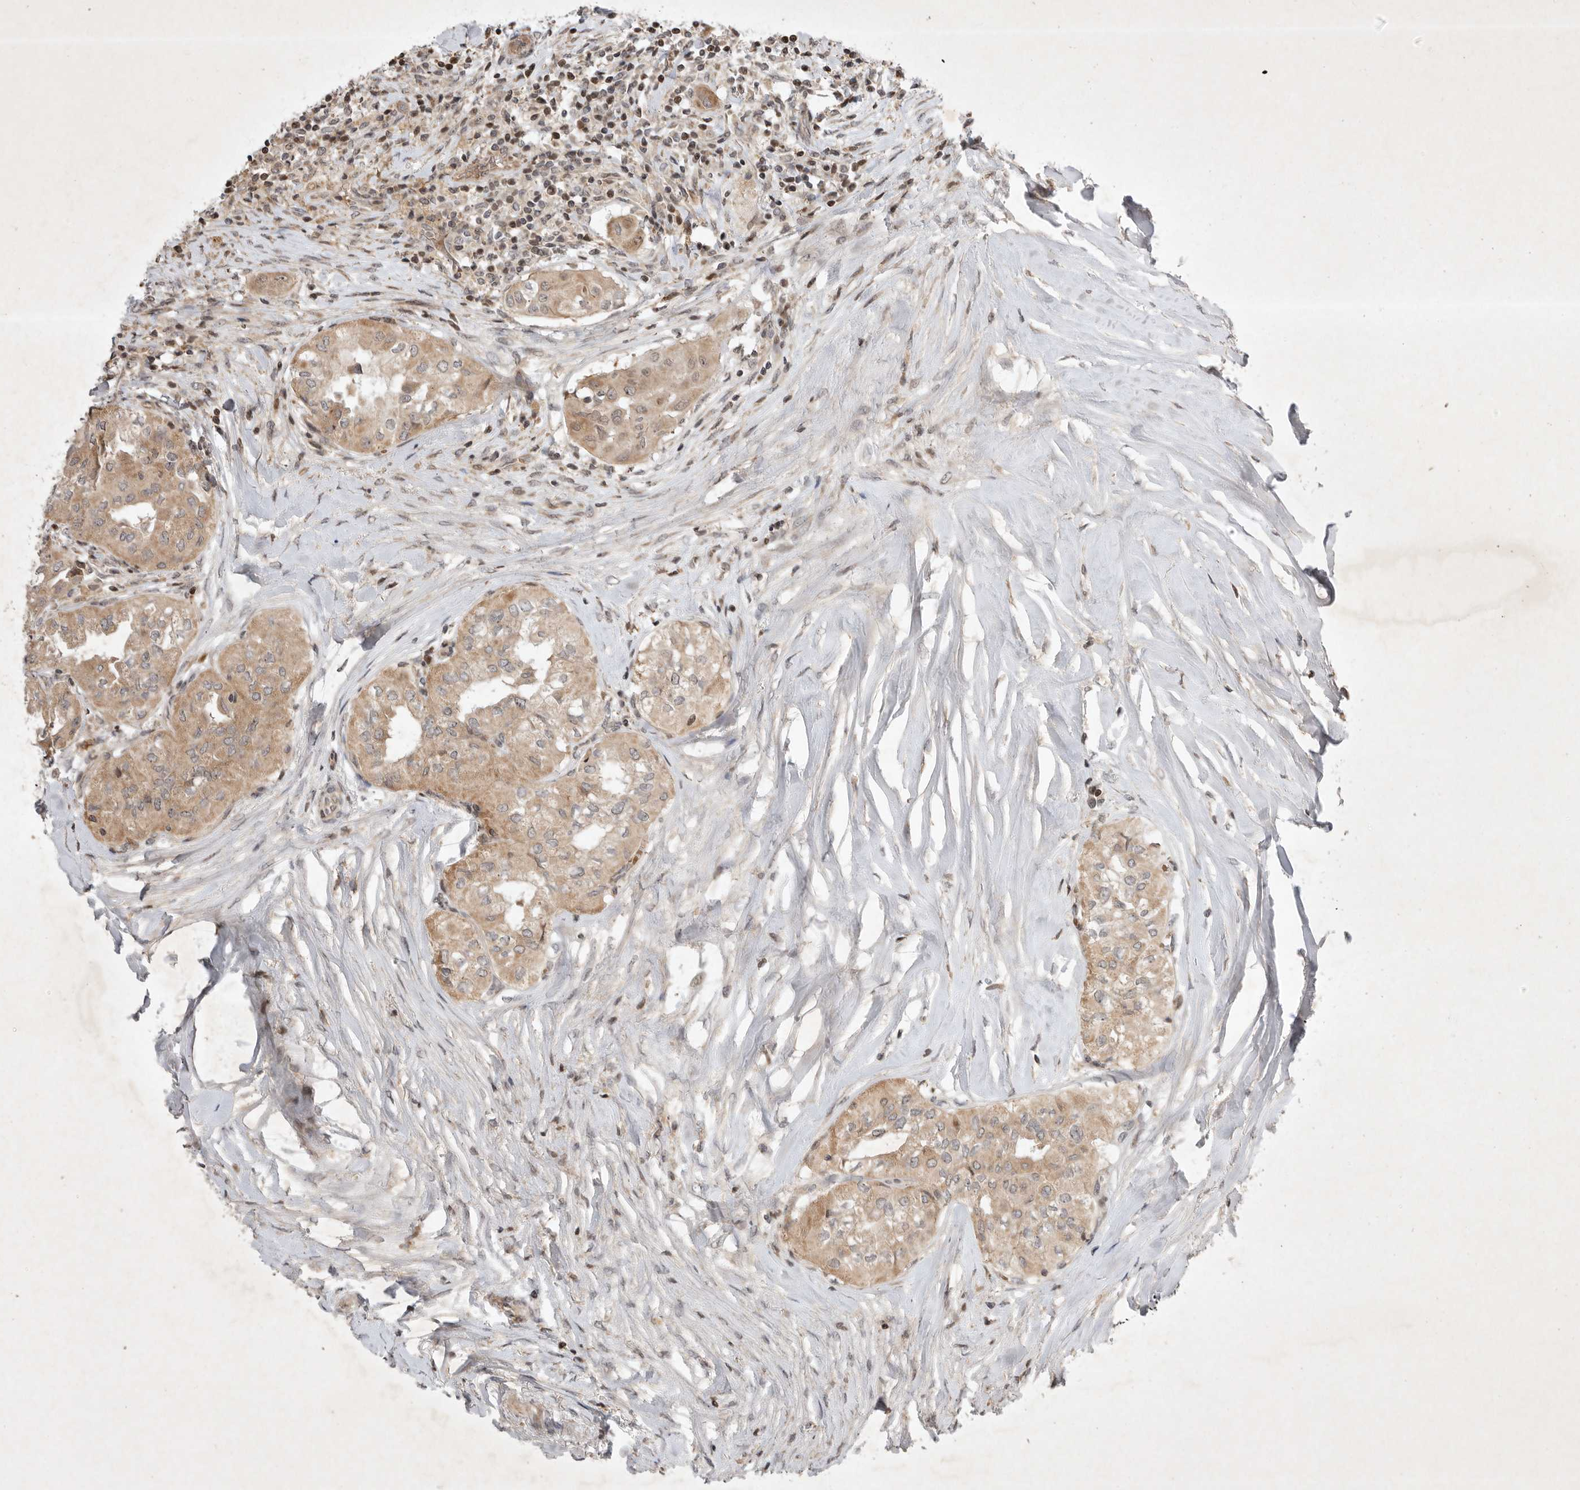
{"staining": {"intensity": "moderate", "quantity": ">75%", "location": "cytoplasmic/membranous"}, "tissue": "thyroid cancer", "cell_type": "Tumor cells", "image_type": "cancer", "snomed": [{"axis": "morphology", "description": "Papillary adenocarcinoma, NOS"}, {"axis": "topography", "description": "Thyroid gland"}], "caption": "Immunohistochemistry (IHC) of thyroid cancer (papillary adenocarcinoma) exhibits medium levels of moderate cytoplasmic/membranous expression in about >75% of tumor cells.", "gene": "EIF2AK1", "patient": {"sex": "female", "age": 59}}